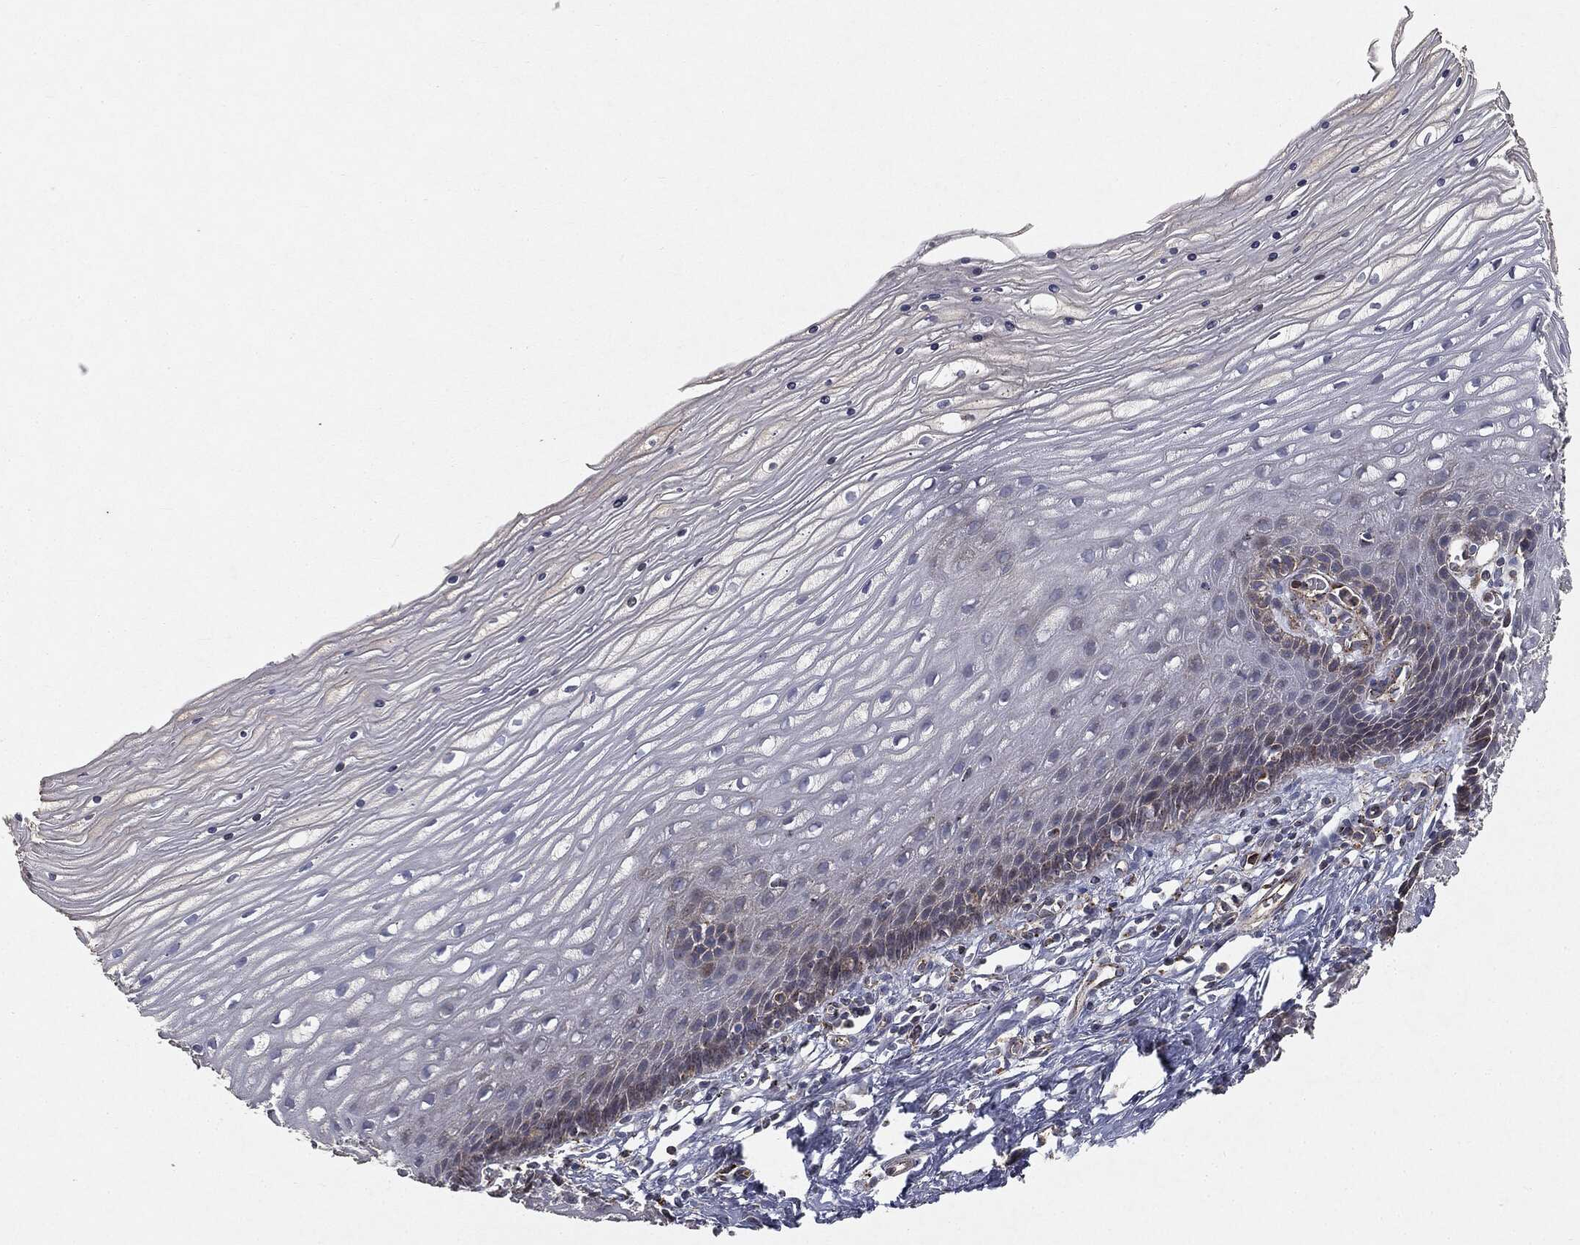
{"staining": {"intensity": "moderate", "quantity": "25%-75%", "location": "cytoplasmic/membranous"}, "tissue": "cervix", "cell_type": "Glandular cells", "image_type": "normal", "snomed": [{"axis": "morphology", "description": "Normal tissue, NOS"}, {"axis": "topography", "description": "Cervix"}], "caption": "Immunohistochemical staining of unremarkable cervix shows 25%-75% levels of moderate cytoplasmic/membranous protein staining in about 25%-75% of glandular cells. The staining was performed using DAB (3,3'-diaminobenzidine) to visualize the protein expression in brown, while the nuclei were stained in blue with hematoxylin (Magnification: 20x).", "gene": "CTSA", "patient": {"sex": "female", "age": 35}}